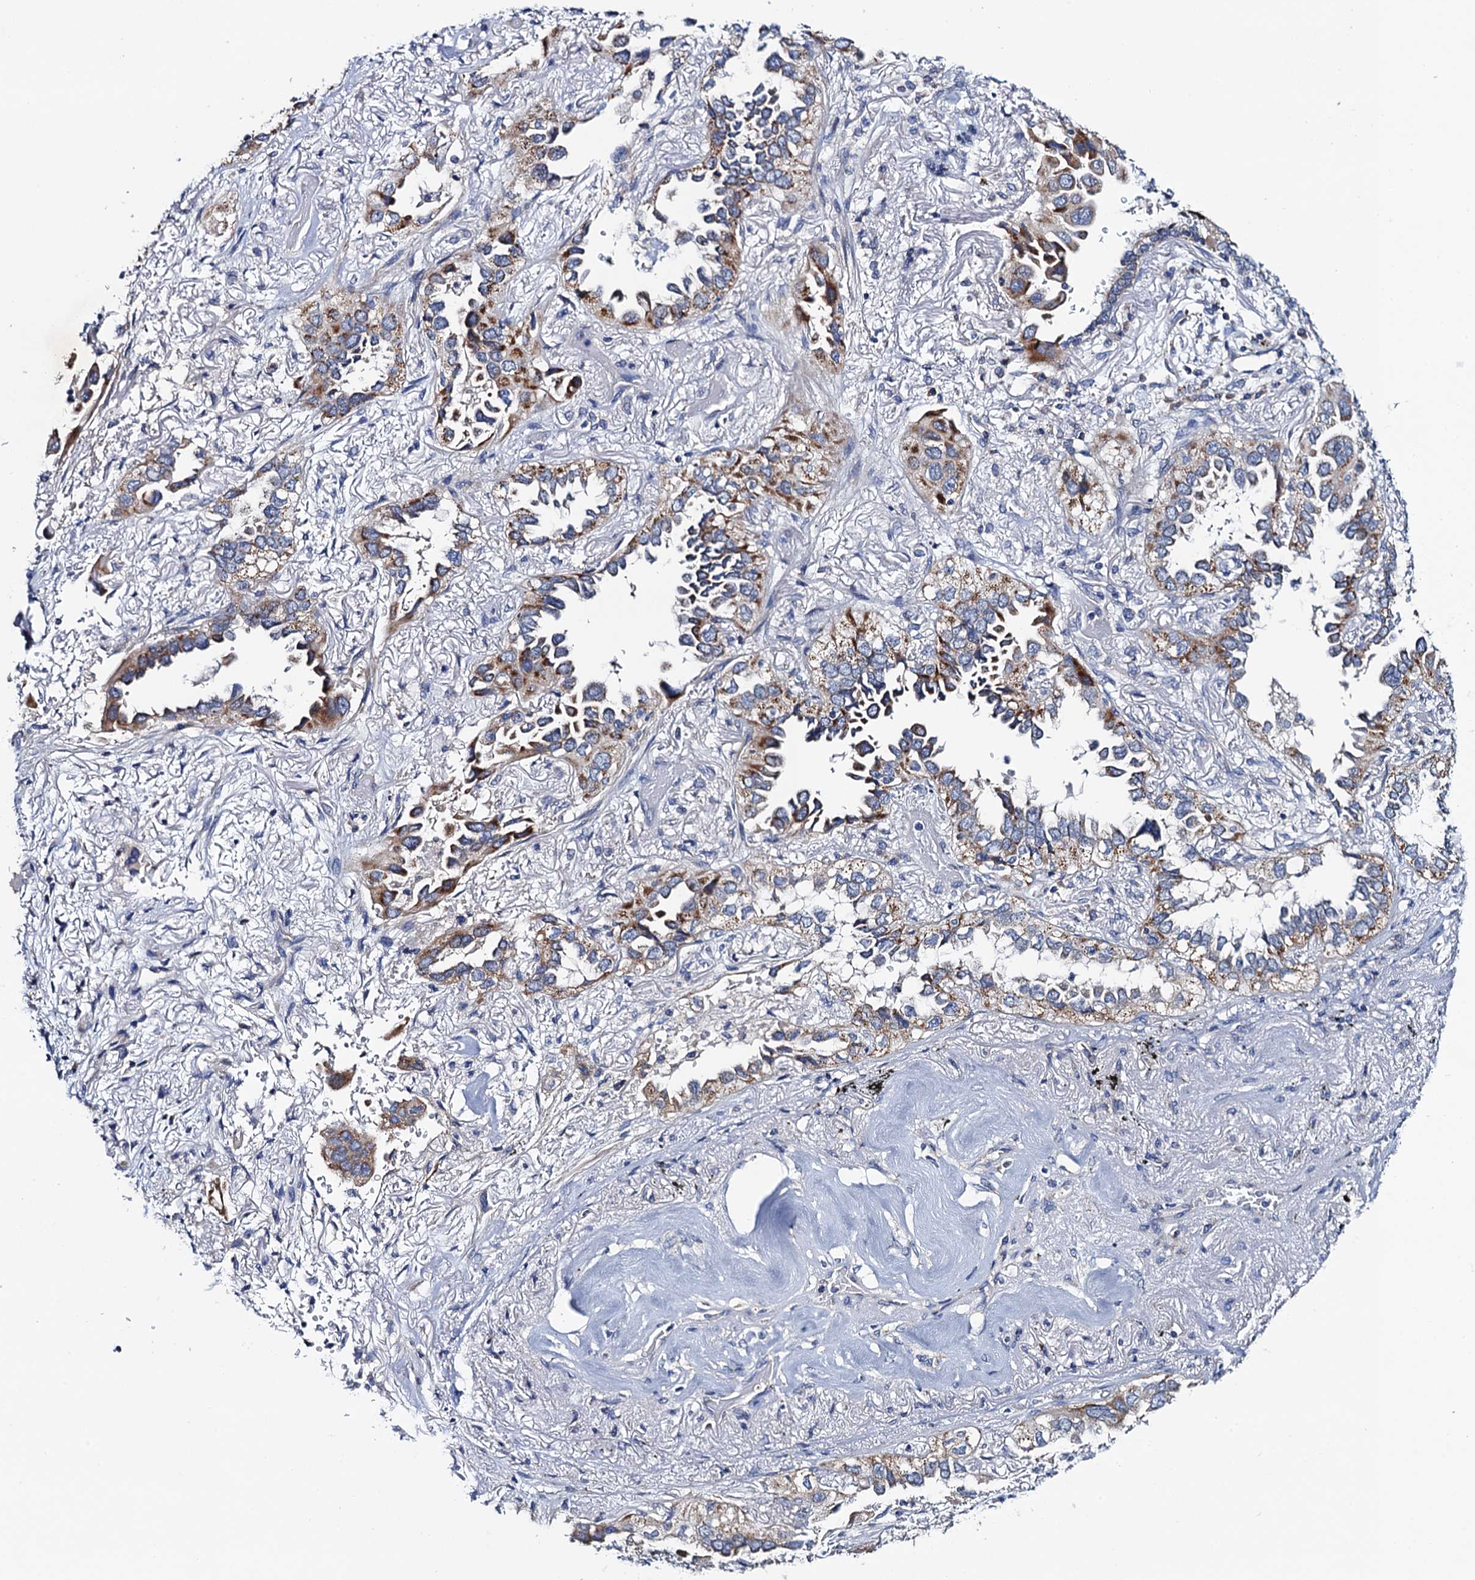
{"staining": {"intensity": "moderate", "quantity": "25%-75%", "location": "cytoplasmic/membranous"}, "tissue": "lung cancer", "cell_type": "Tumor cells", "image_type": "cancer", "snomed": [{"axis": "morphology", "description": "Adenocarcinoma, NOS"}, {"axis": "topography", "description": "Lung"}], "caption": "Lung adenocarcinoma stained with a protein marker exhibits moderate staining in tumor cells.", "gene": "MRPL48", "patient": {"sex": "female", "age": 76}}